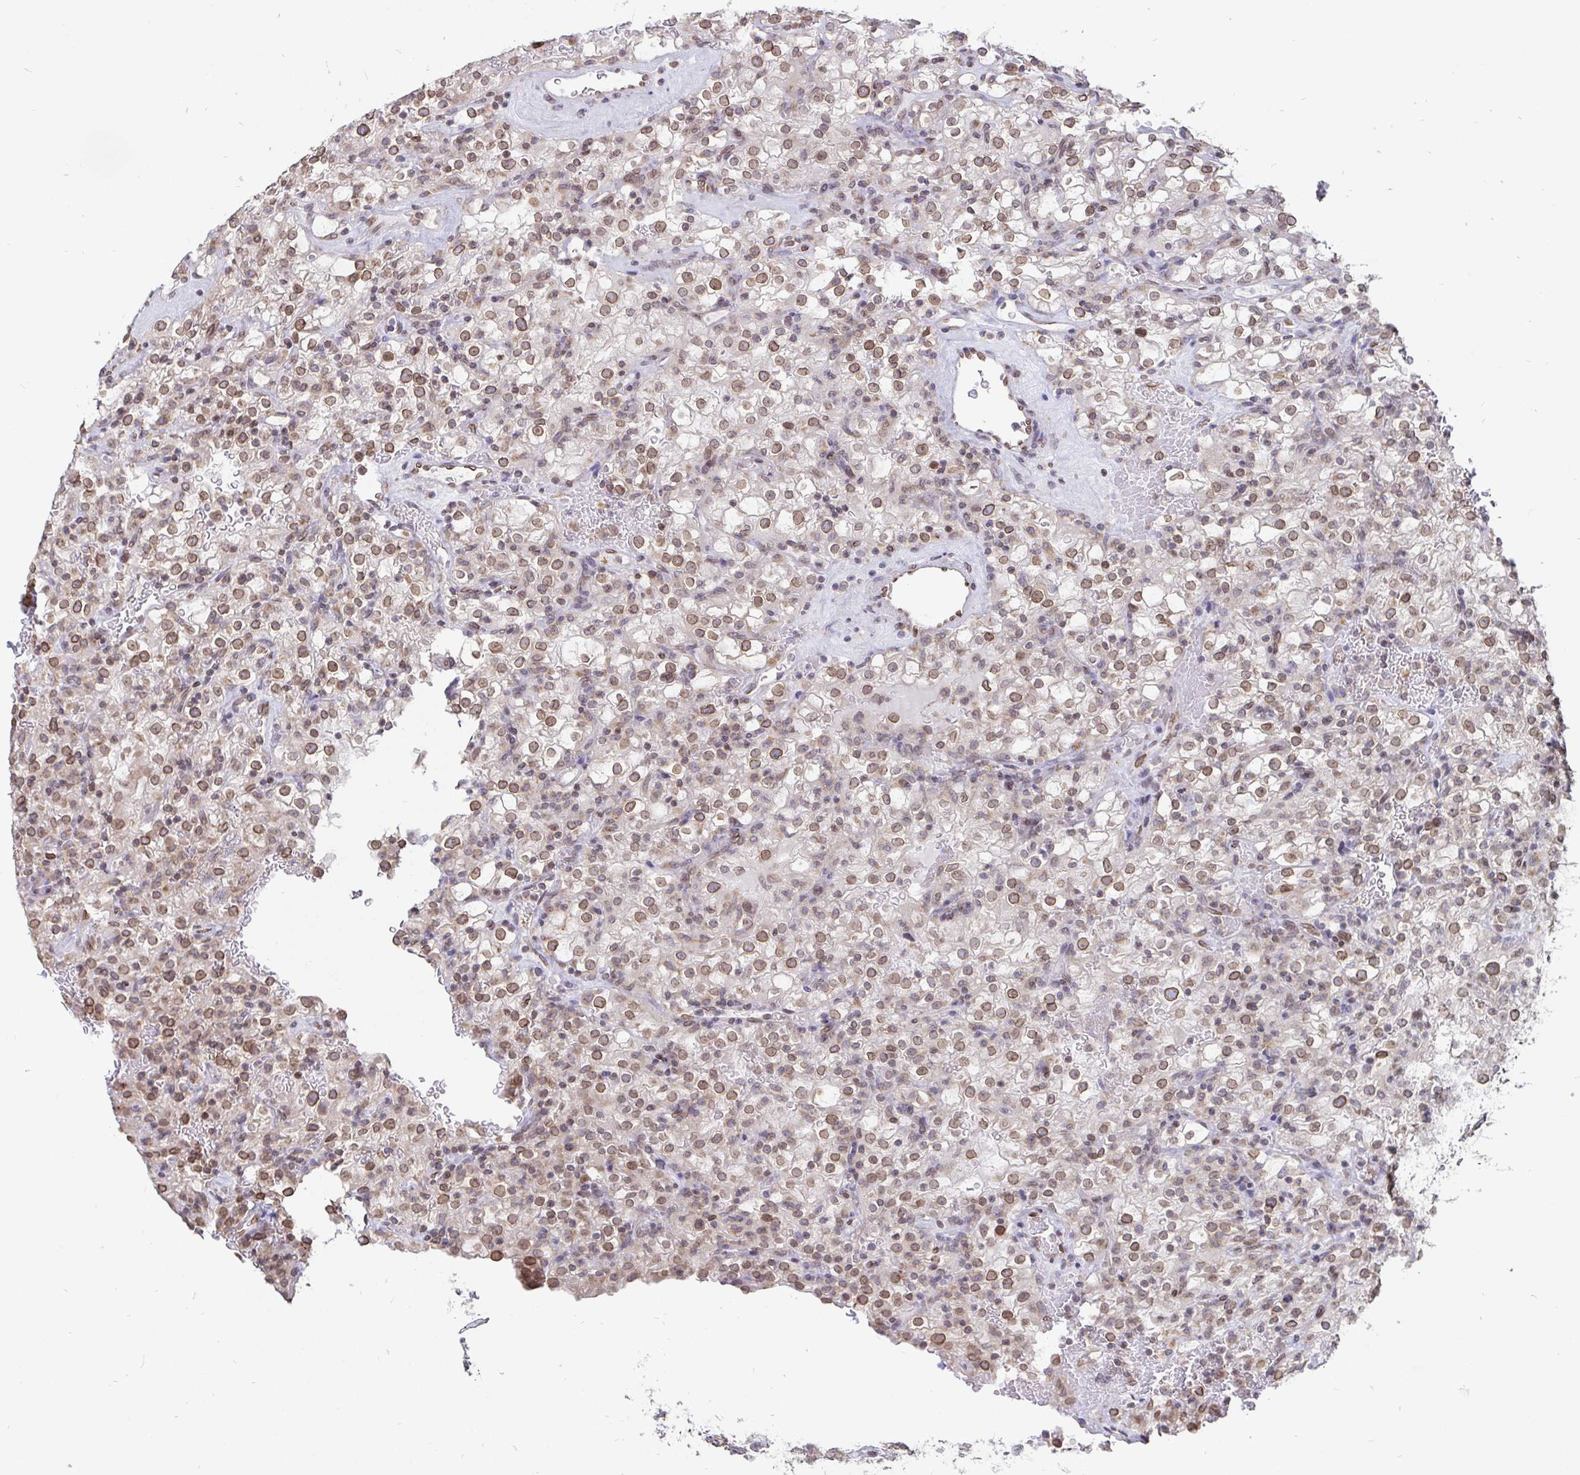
{"staining": {"intensity": "weak", "quantity": ">75%", "location": "cytoplasmic/membranous,nuclear"}, "tissue": "renal cancer", "cell_type": "Tumor cells", "image_type": "cancer", "snomed": [{"axis": "morphology", "description": "Adenocarcinoma, NOS"}, {"axis": "topography", "description": "Kidney"}], "caption": "This image shows renal adenocarcinoma stained with immunohistochemistry (IHC) to label a protein in brown. The cytoplasmic/membranous and nuclear of tumor cells show weak positivity for the protein. Nuclei are counter-stained blue.", "gene": "EMD", "patient": {"sex": "female", "age": 74}}